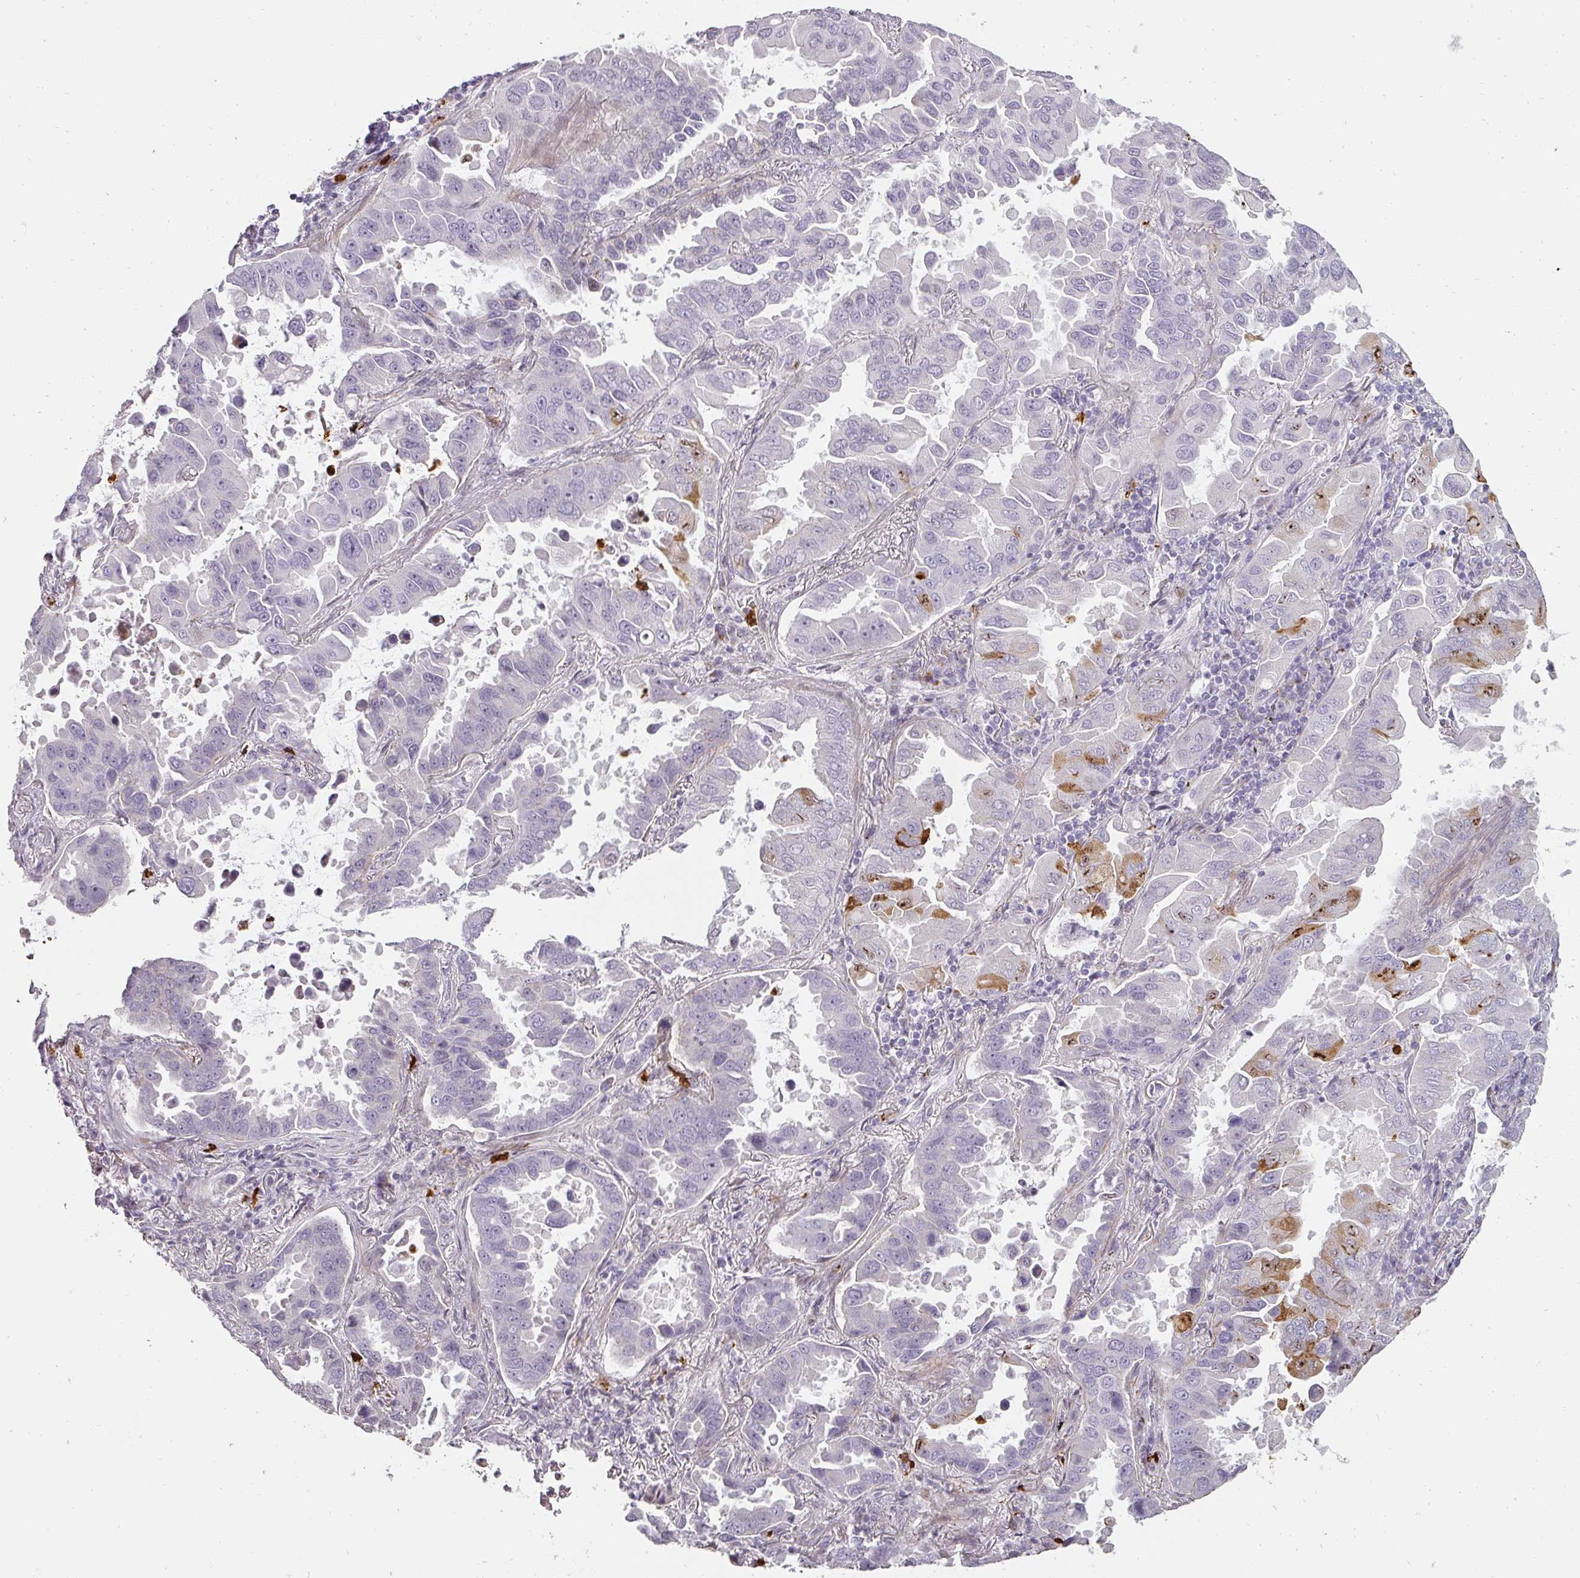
{"staining": {"intensity": "moderate", "quantity": "<25%", "location": "cytoplasmic/membranous,nuclear"}, "tissue": "lung cancer", "cell_type": "Tumor cells", "image_type": "cancer", "snomed": [{"axis": "morphology", "description": "Adenocarcinoma, NOS"}, {"axis": "topography", "description": "Lung"}], "caption": "DAB immunohistochemical staining of human lung adenocarcinoma reveals moderate cytoplasmic/membranous and nuclear protein staining in about <25% of tumor cells. The staining was performed using DAB, with brown indicating positive protein expression. Nuclei are stained blue with hematoxylin.", "gene": "BIK", "patient": {"sex": "male", "age": 64}}